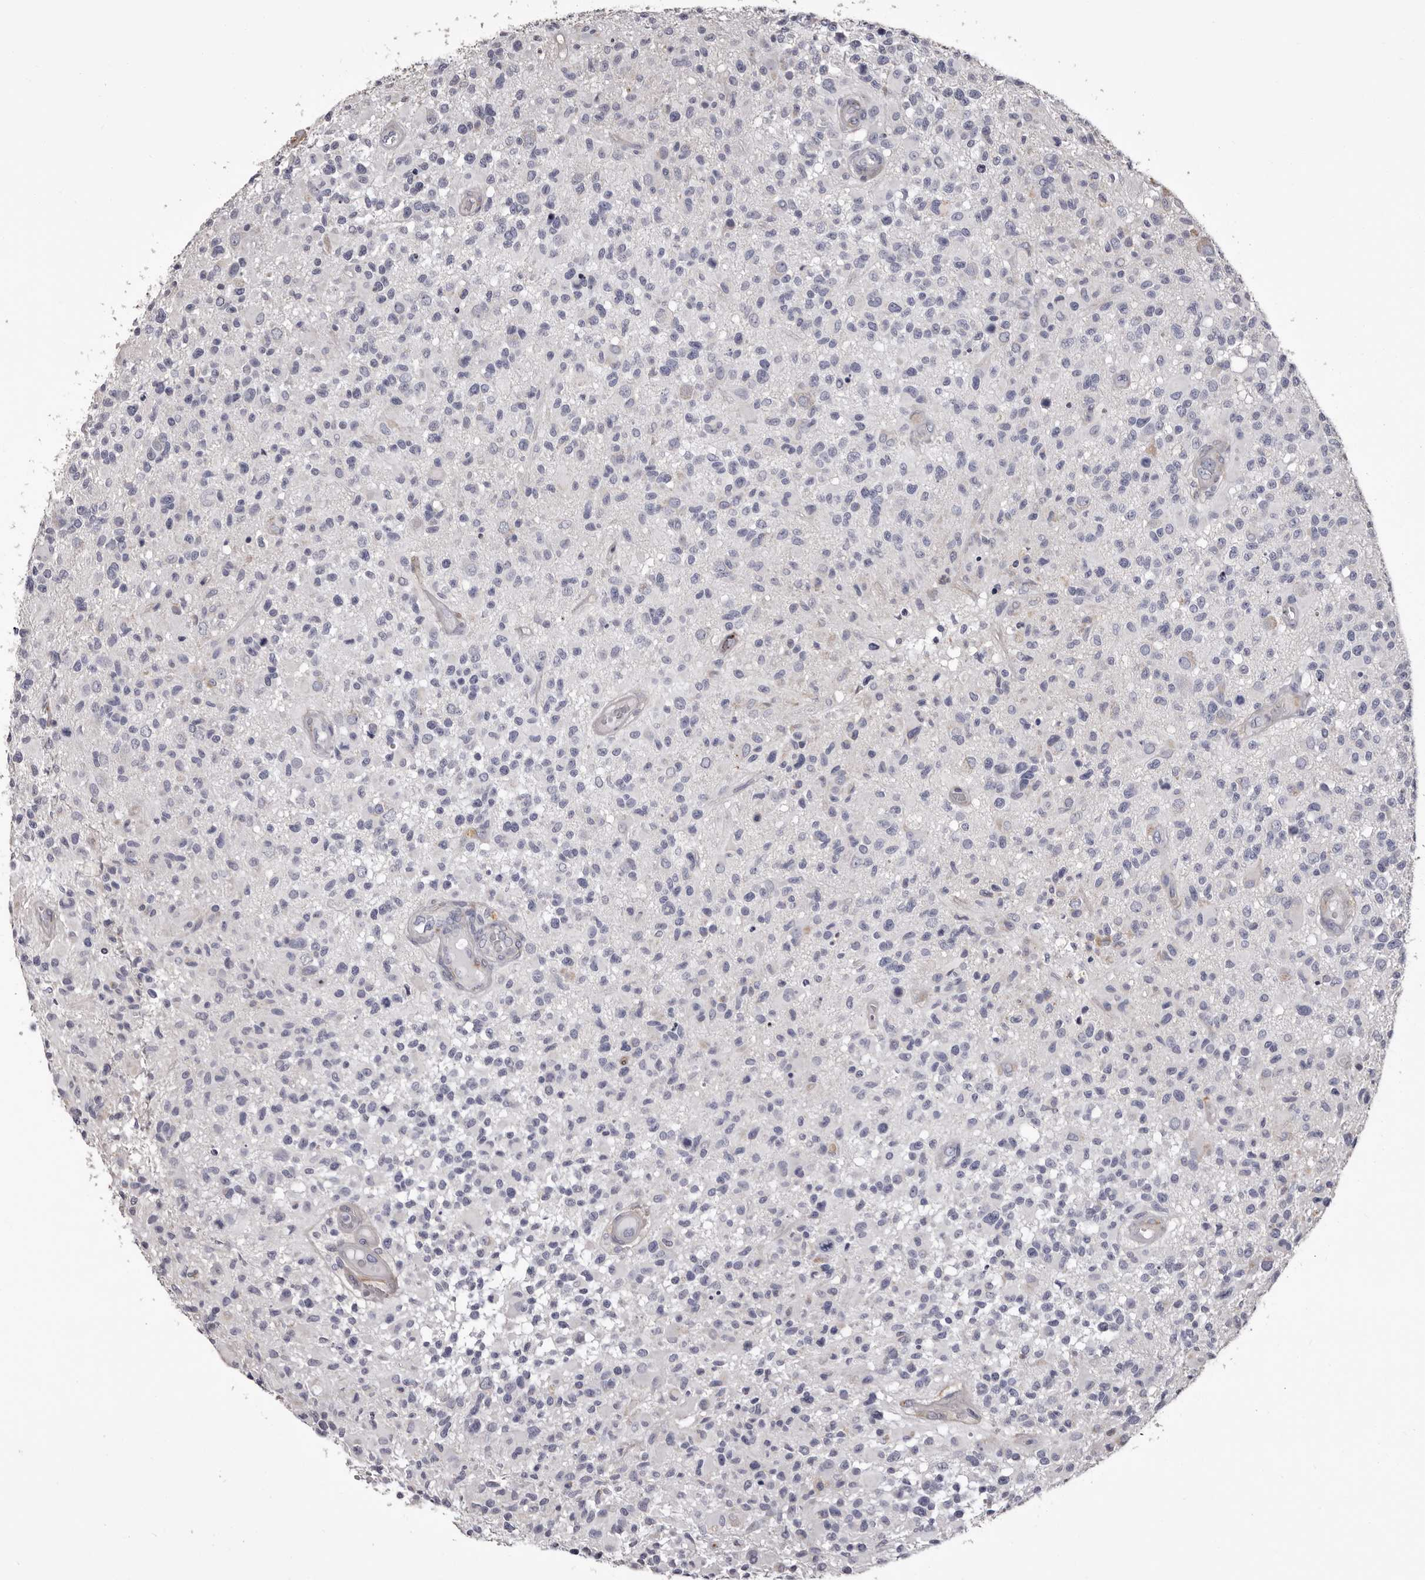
{"staining": {"intensity": "negative", "quantity": "none", "location": "none"}, "tissue": "glioma", "cell_type": "Tumor cells", "image_type": "cancer", "snomed": [{"axis": "morphology", "description": "Glioma, malignant, High grade"}, {"axis": "morphology", "description": "Glioblastoma, NOS"}, {"axis": "topography", "description": "Brain"}], "caption": "The histopathology image exhibits no staining of tumor cells in glioma.", "gene": "COL6A1", "patient": {"sex": "male", "age": 60}}